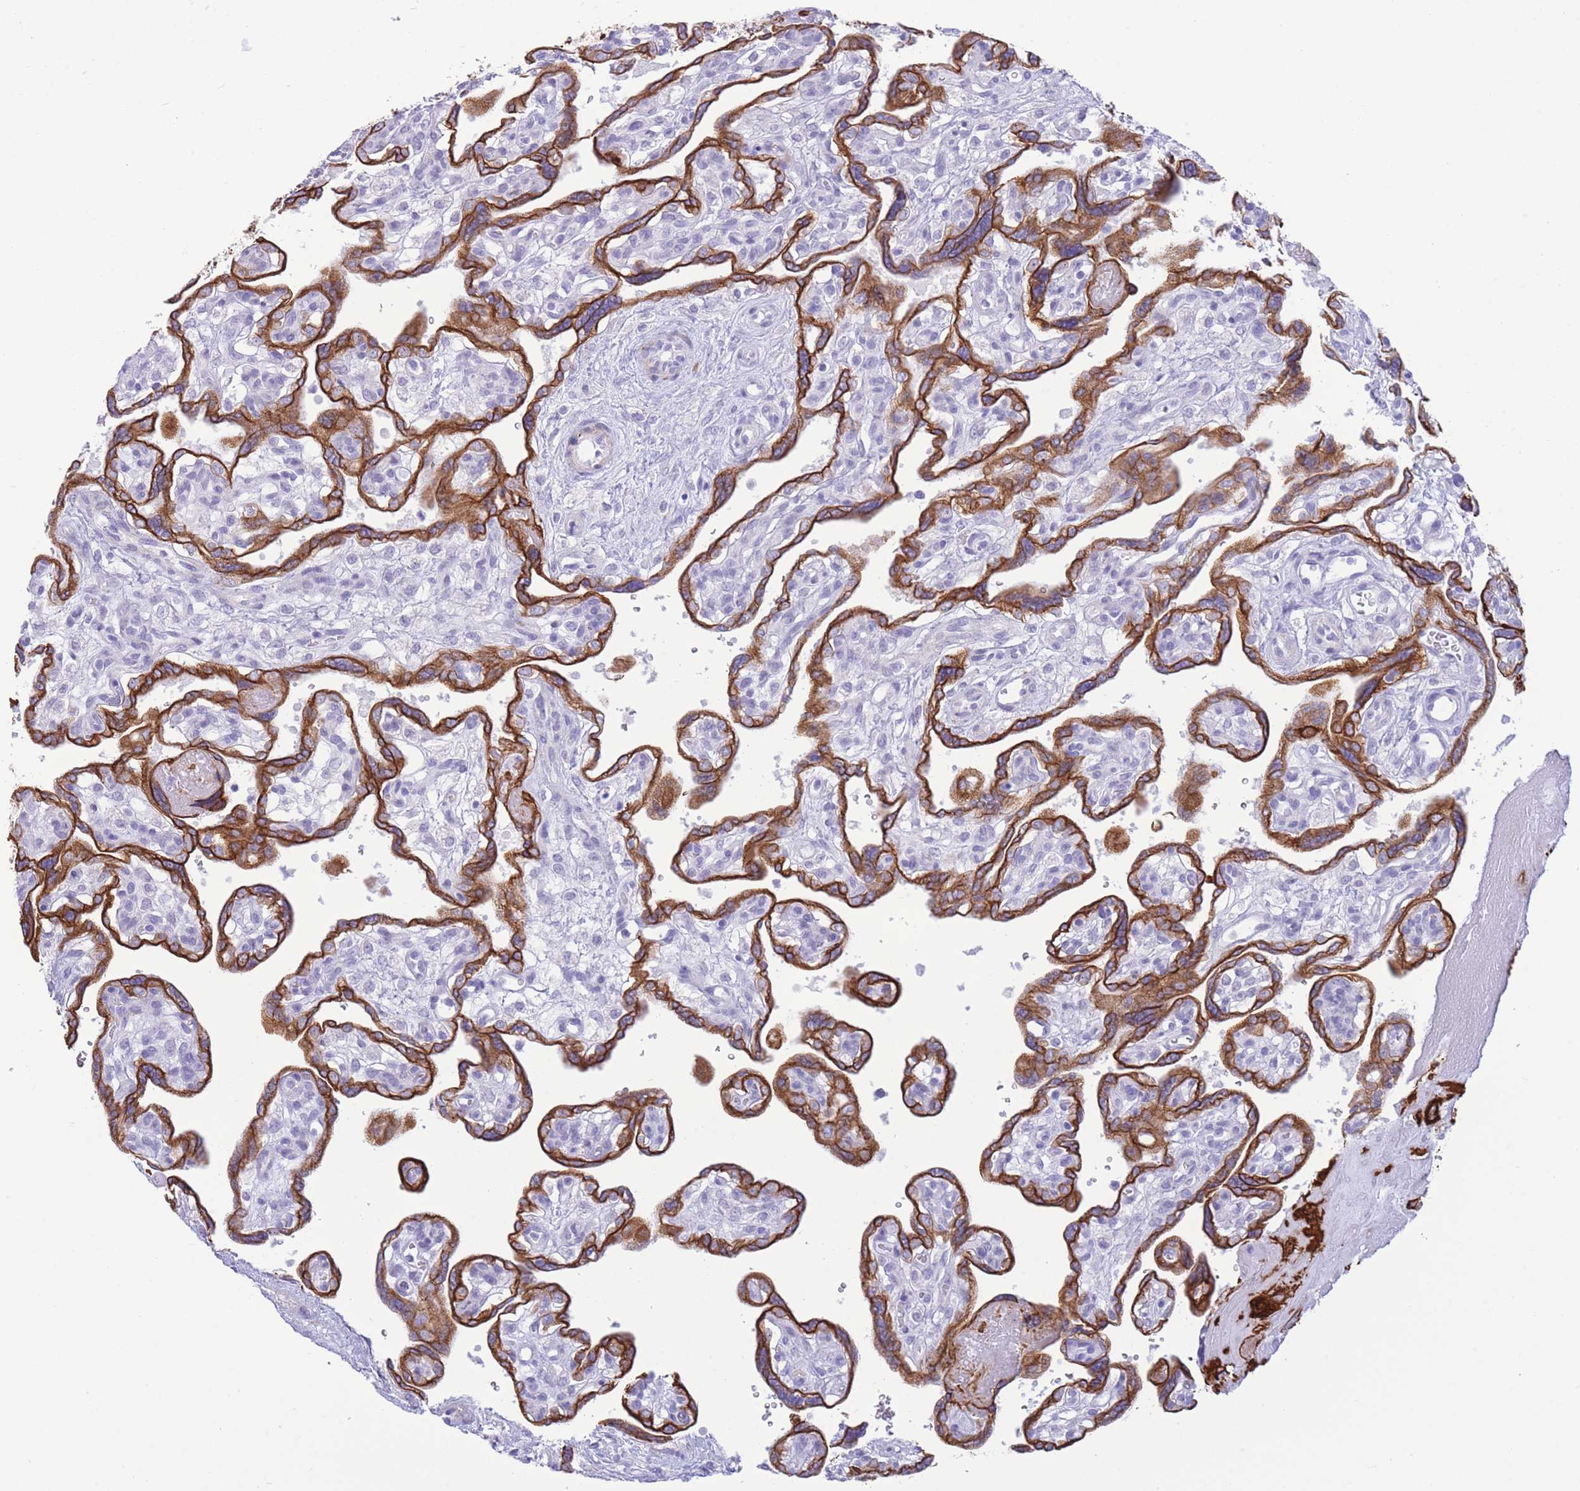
{"staining": {"intensity": "strong", "quantity": ">75%", "location": "cytoplasmic/membranous"}, "tissue": "placenta", "cell_type": "Trophoblastic cells", "image_type": "normal", "snomed": [{"axis": "morphology", "description": "Normal tissue, NOS"}, {"axis": "topography", "description": "Placenta"}], "caption": "Unremarkable placenta exhibits strong cytoplasmic/membranous positivity in about >75% of trophoblastic cells, visualized by immunohistochemistry.", "gene": "VWA8", "patient": {"sex": "female", "age": 39}}